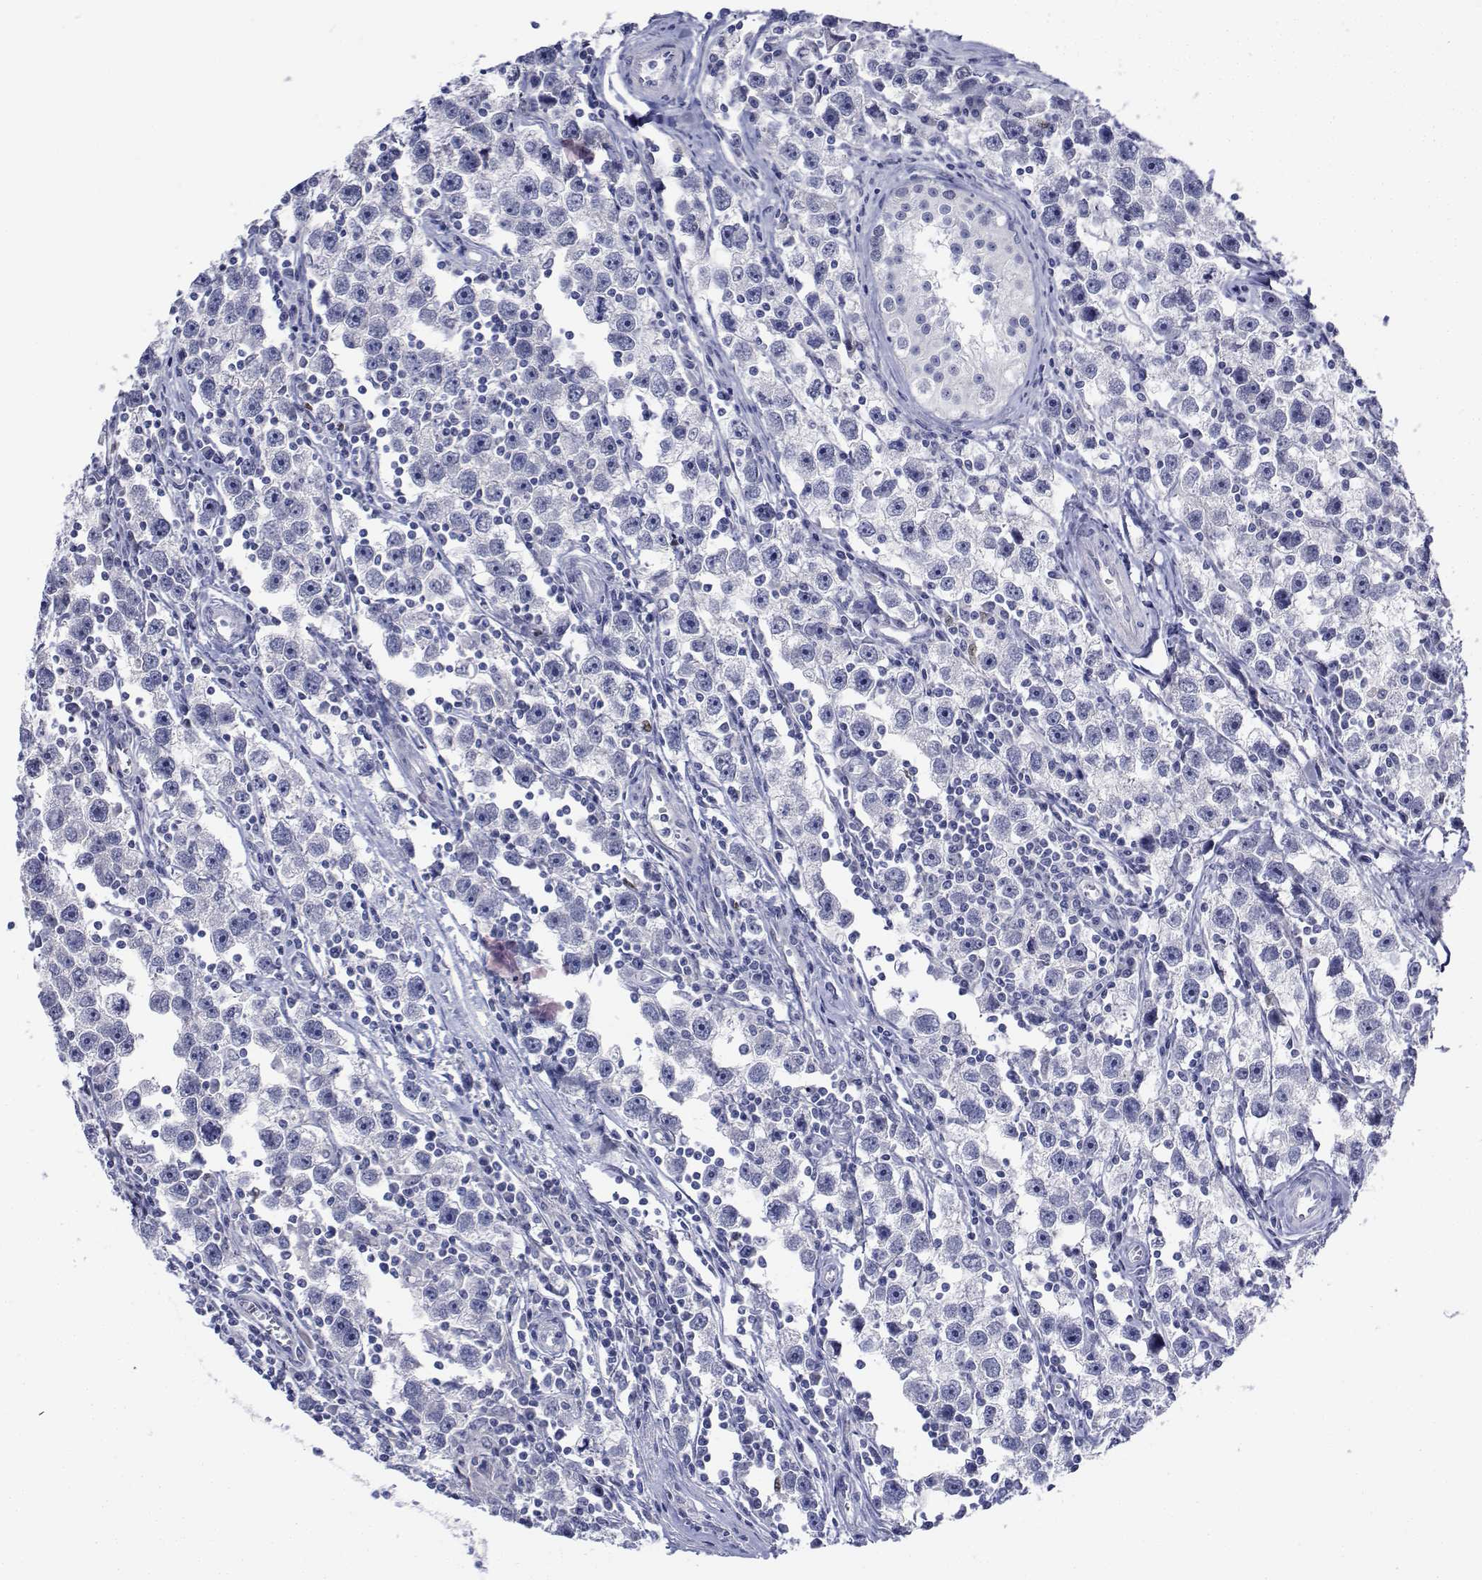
{"staining": {"intensity": "negative", "quantity": "none", "location": "none"}, "tissue": "testis cancer", "cell_type": "Tumor cells", "image_type": "cancer", "snomed": [{"axis": "morphology", "description": "Seminoma, NOS"}, {"axis": "topography", "description": "Testis"}], "caption": "Immunohistochemistry micrograph of neoplastic tissue: testis cancer stained with DAB demonstrates no significant protein expression in tumor cells. (DAB (3,3'-diaminobenzidine) immunohistochemistry (IHC), high magnification).", "gene": "PLXNA4", "patient": {"sex": "male", "age": 30}}